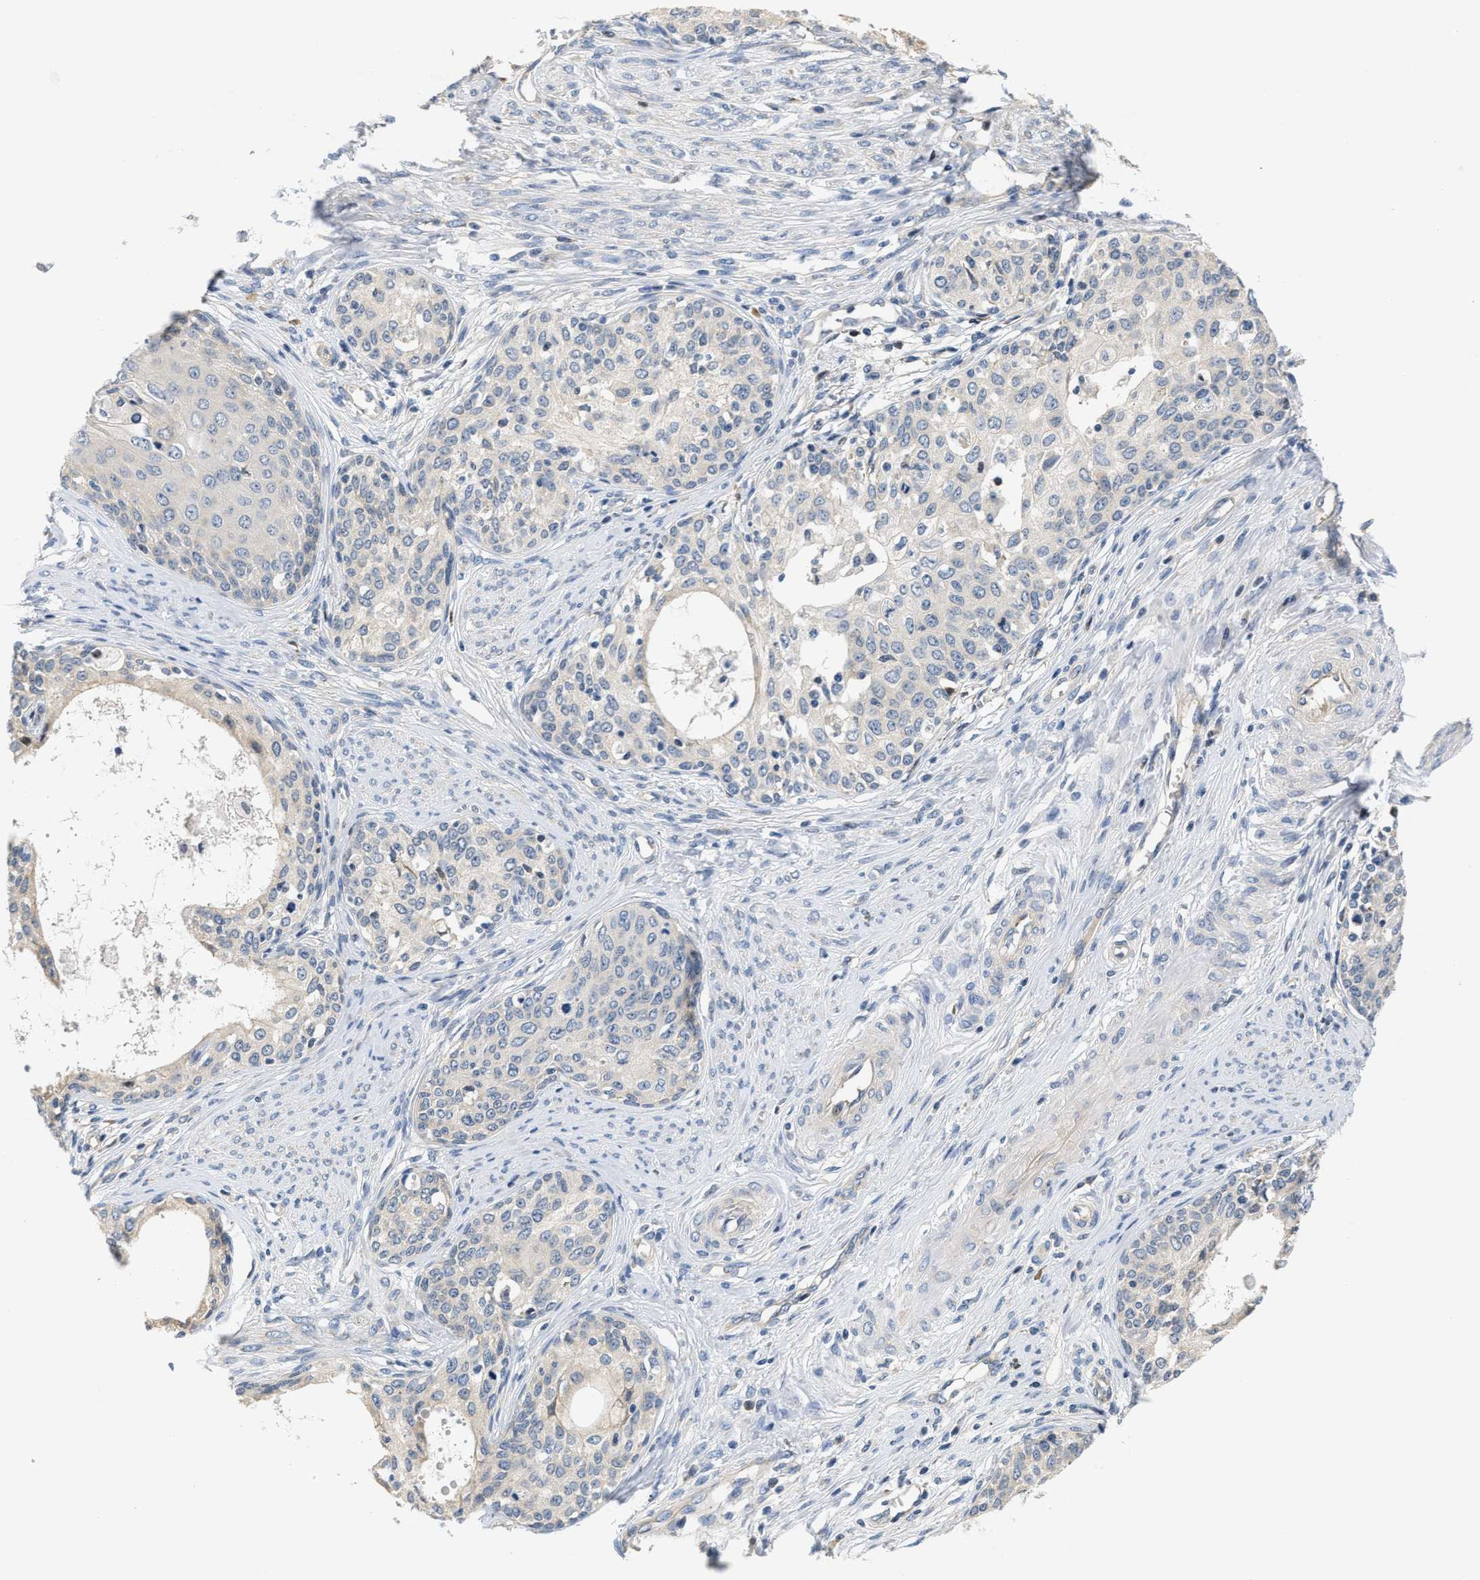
{"staining": {"intensity": "negative", "quantity": "none", "location": "none"}, "tissue": "cervical cancer", "cell_type": "Tumor cells", "image_type": "cancer", "snomed": [{"axis": "morphology", "description": "Squamous cell carcinoma, NOS"}, {"axis": "morphology", "description": "Adenocarcinoma, NOS"}, {"axis": "topography", "description": "Cervix"}], "caption": "Tumor cells are negative for protein expression in human squamous cell carcinoma (cervical). (IHC, brightfield microscopy, high magnification).", "gene": "TNIP2", "patient": {"sex": "female", "age": 52}}